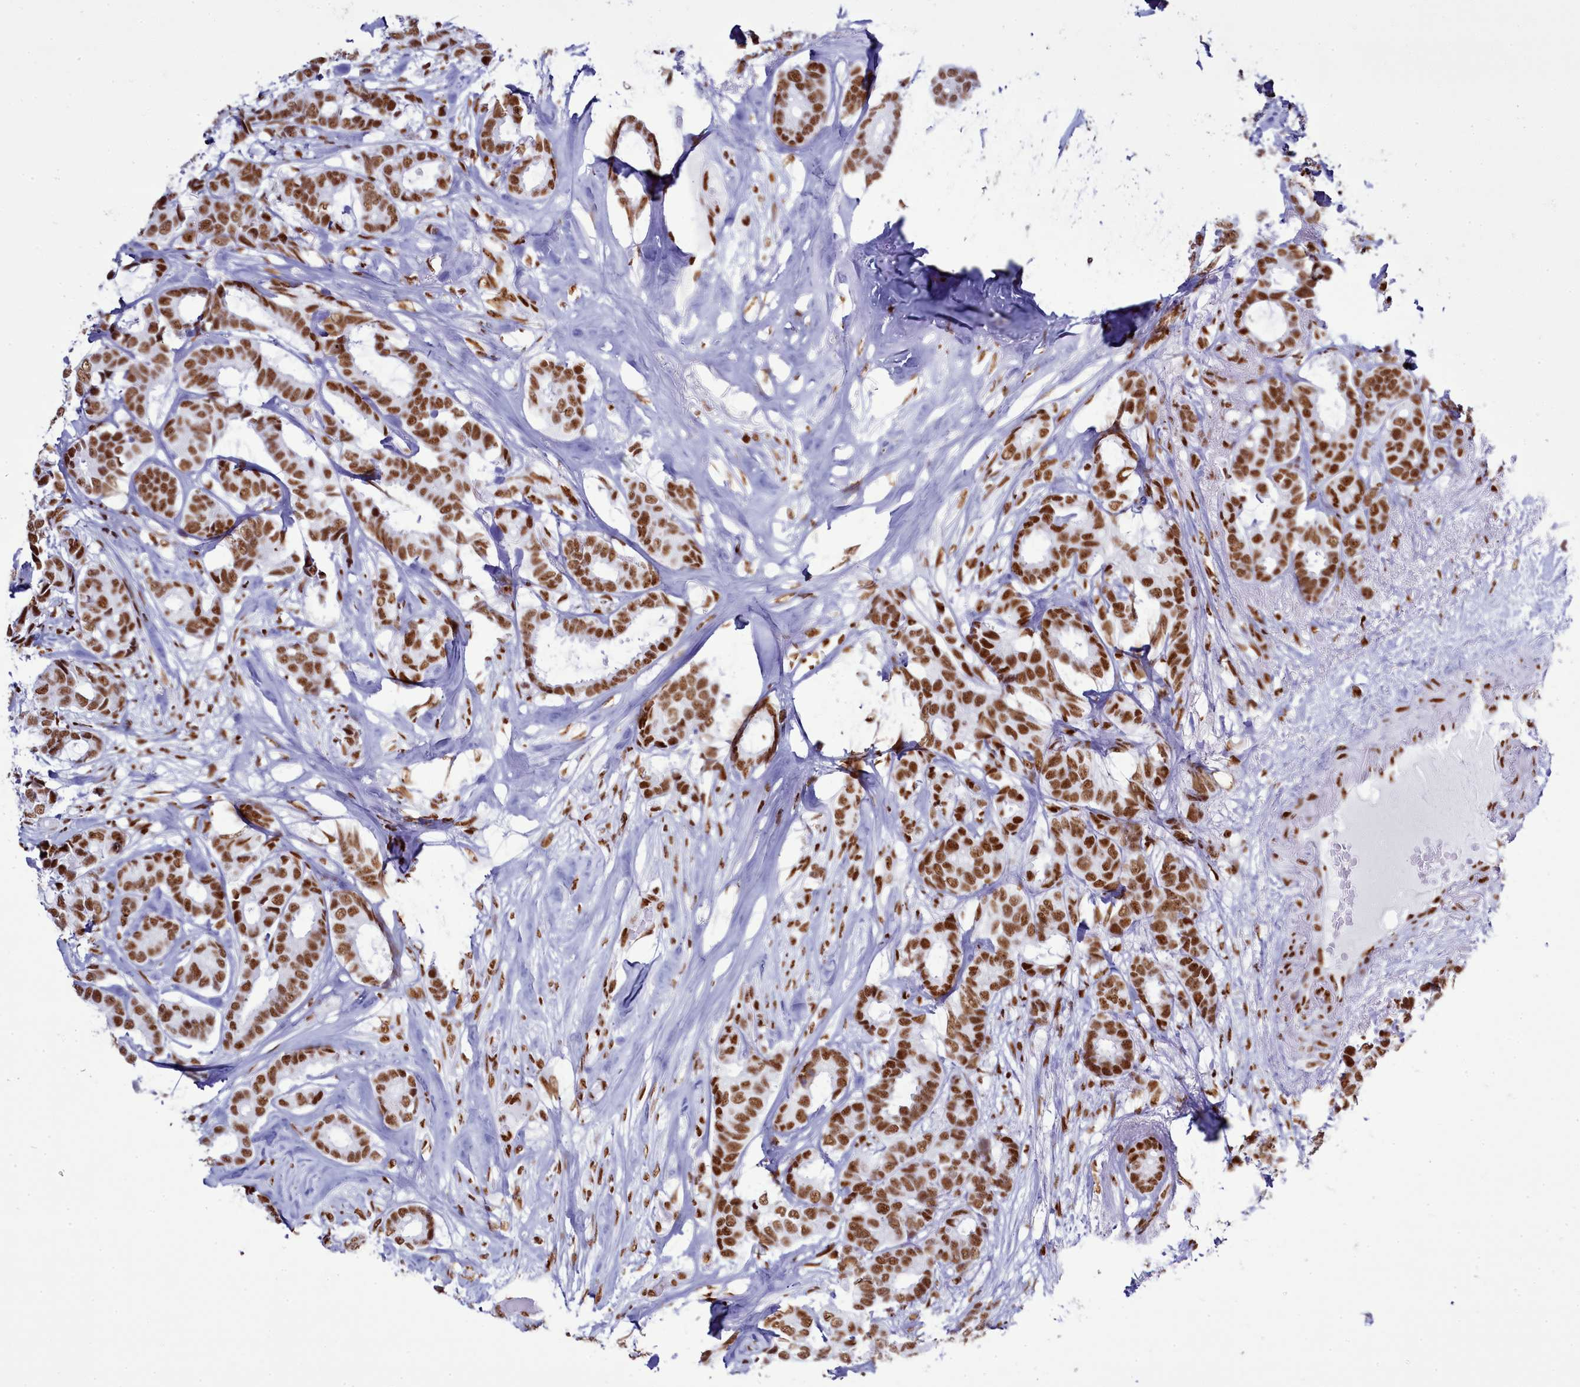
{"staining": {"intensity": "moderate", "quantity": ">75%", "location": "nuclear"}, "tissue": "breast cancer", "cell_type": "Tumor cells", "image_type": "cancer", "snomed": [{"axis": "morphology", "description": "Duct carcinoma"}, {"axis": "topography", "description": "Breast"}], "caption": "The histopathology image demonstrates a brown stain indicating the presence of a protein in the nuclear of tumor cells in breast cancer (intraductal carcinoma). (Stains: DAB (3,3'-diaminobenzidine) in brown, nuclei in blue, Microscopy: brightfield microscopy at high magnification).", "gene": "RALY", "patient": {"sex": "female", "age": 87}}